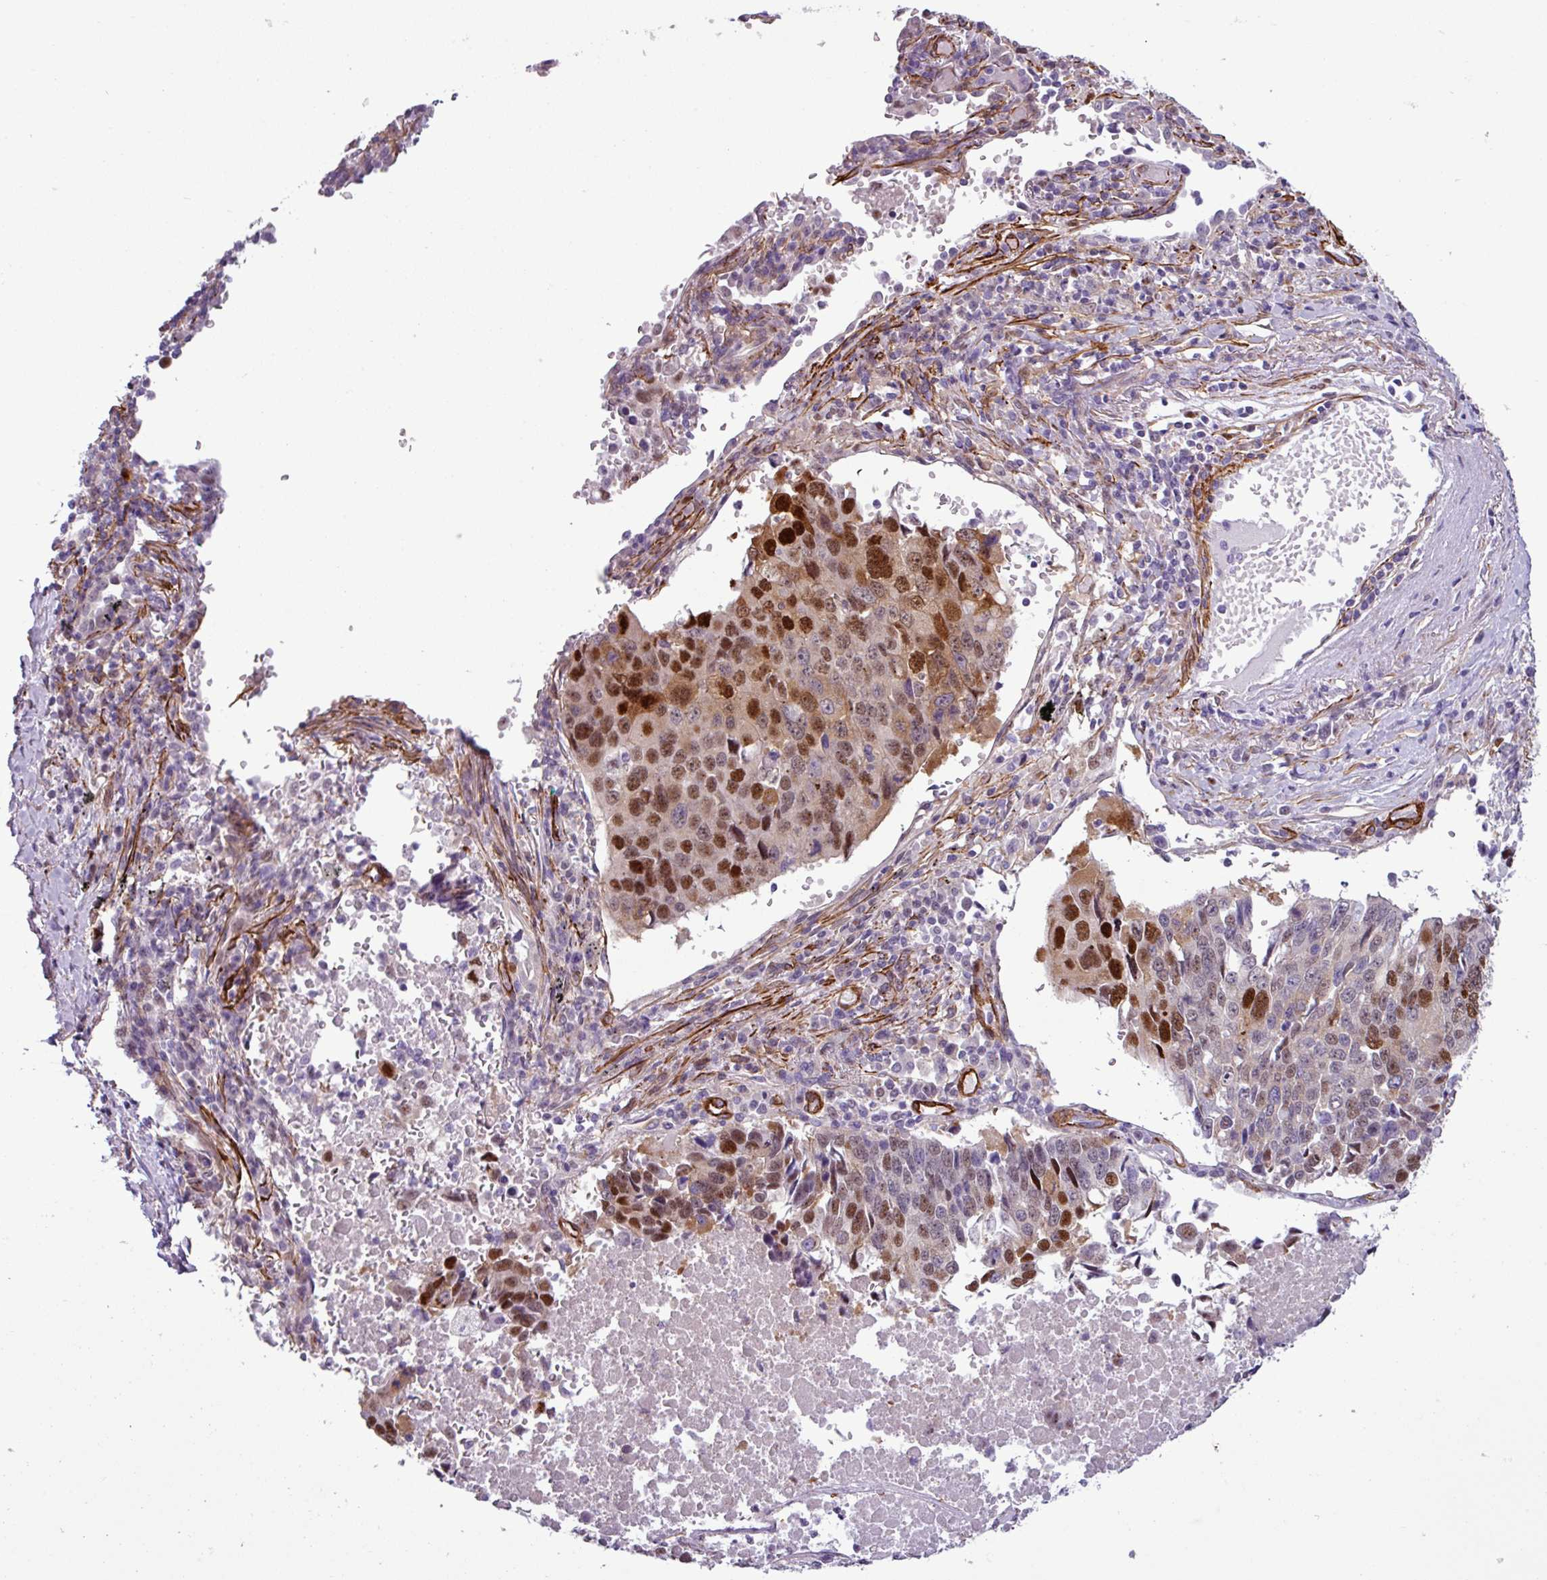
{"staining": {"intensity": "moderate", "quantity": "25%-75%", "location": "nuclear"}, "tissue": "lung cancer", "cell_type": "Tumor cells", "image_type": "cancer", "snomed": [{"axis": "morphology", "description": "Squamous cell carcinoma, NOS"}, {"axis": "topography", "description": "Lung"}], "caption": "IHC of lung cancer (squamous cell carcinoma) demonstrates medium levels of moderate nuclear staining in approximately 25%-75% of tumor cells.", "gene": "ATP10A", "patient": {"sex": "female", "age": 66}}